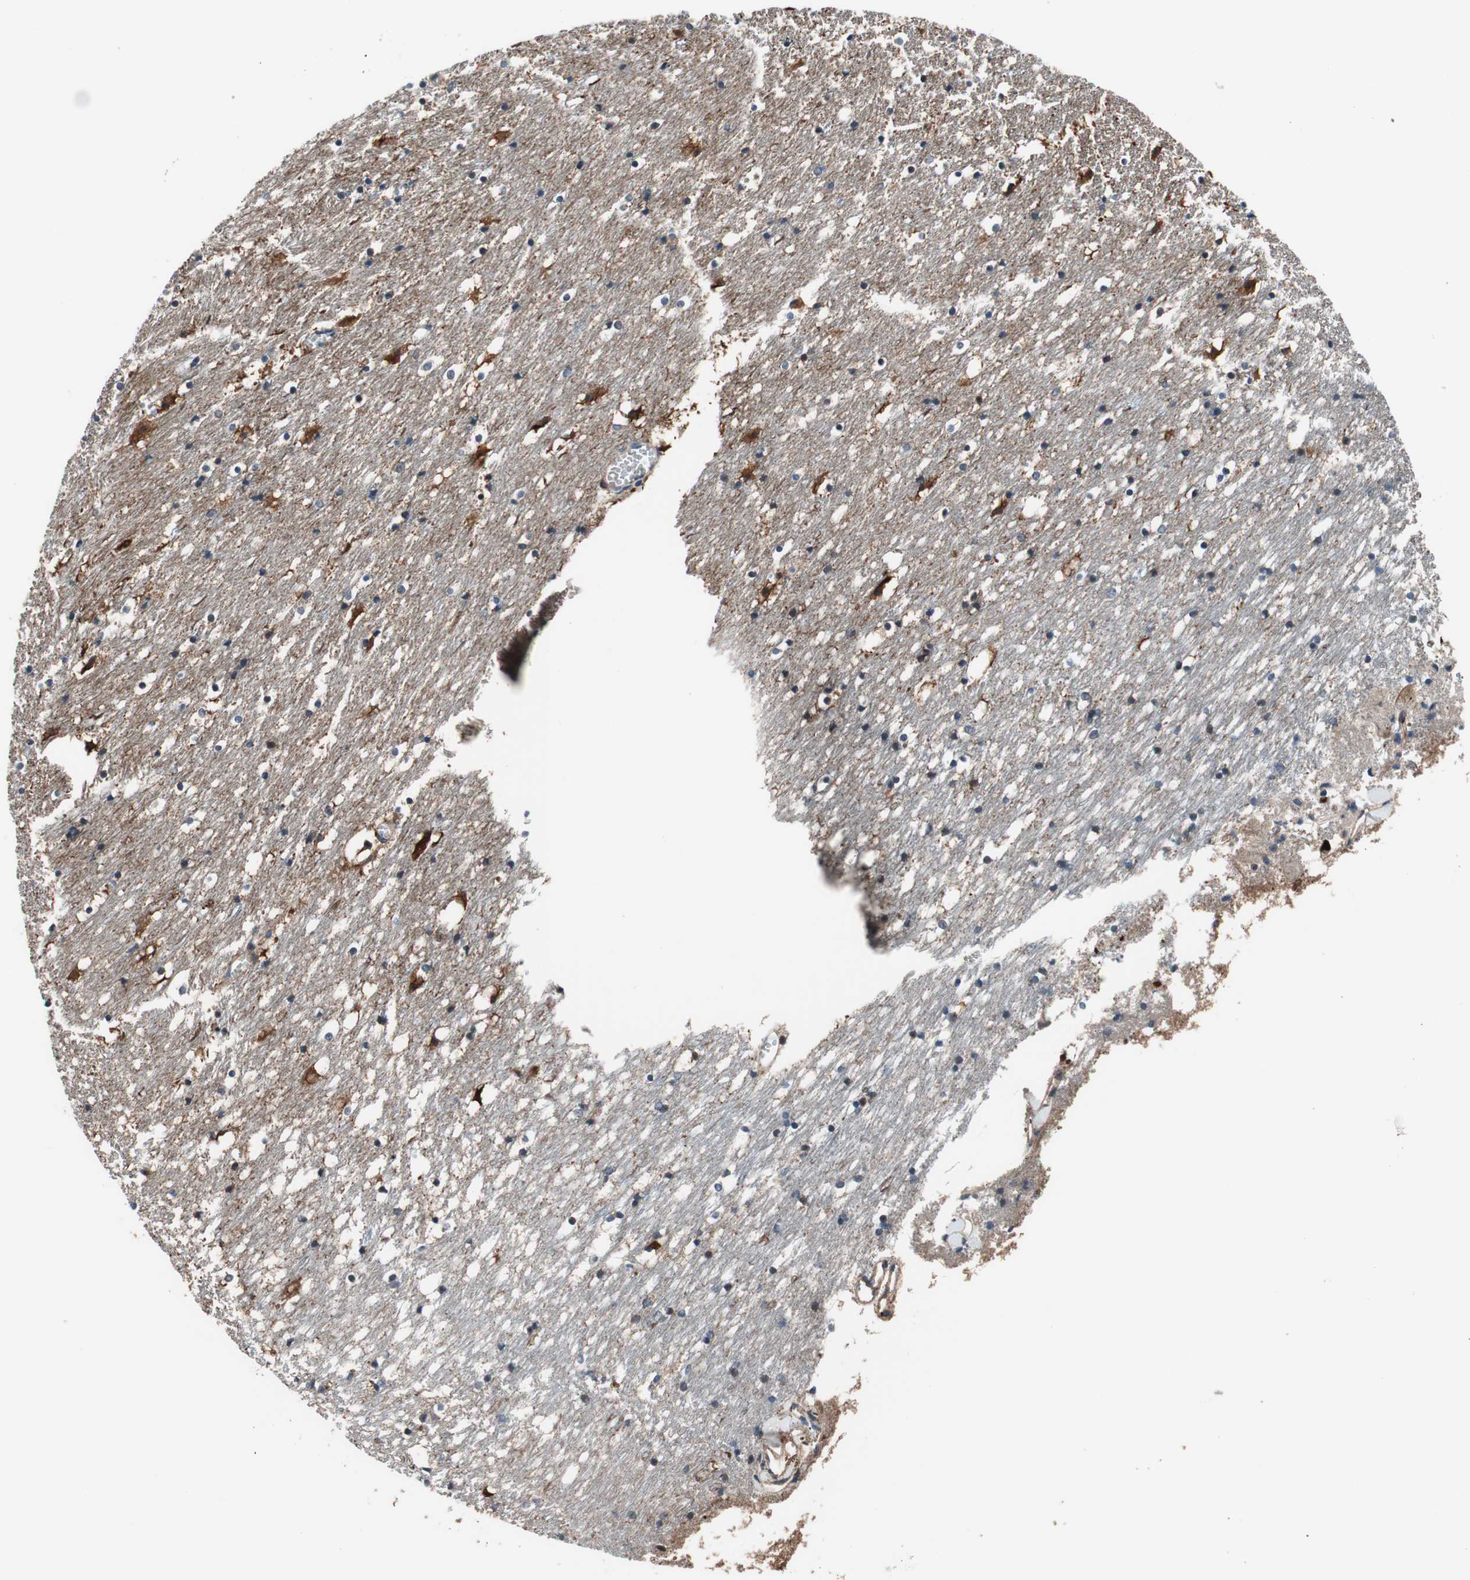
{"staining": {"intensity": "moderate", "quantity": "25%-75%", "location": "cytoplasmic/membranous"}, "tissue": "caudate", "cell_type": "Glial cells", "image_type": "normal", "snomed": [{"axis": "morphology", "description": "Normal tissue, NOS"}, {"axis": "topography", "description": "Lateral ventricle wall"}], "caption": "About 25%-75% of glial cells in normal human caudate exhibit moderate cytoplasmic/membranous protein staining as visualized by brown immunohistochemical staining.", "gene": "PRDX2", "patient": {"sex": "male", "age": 45}}